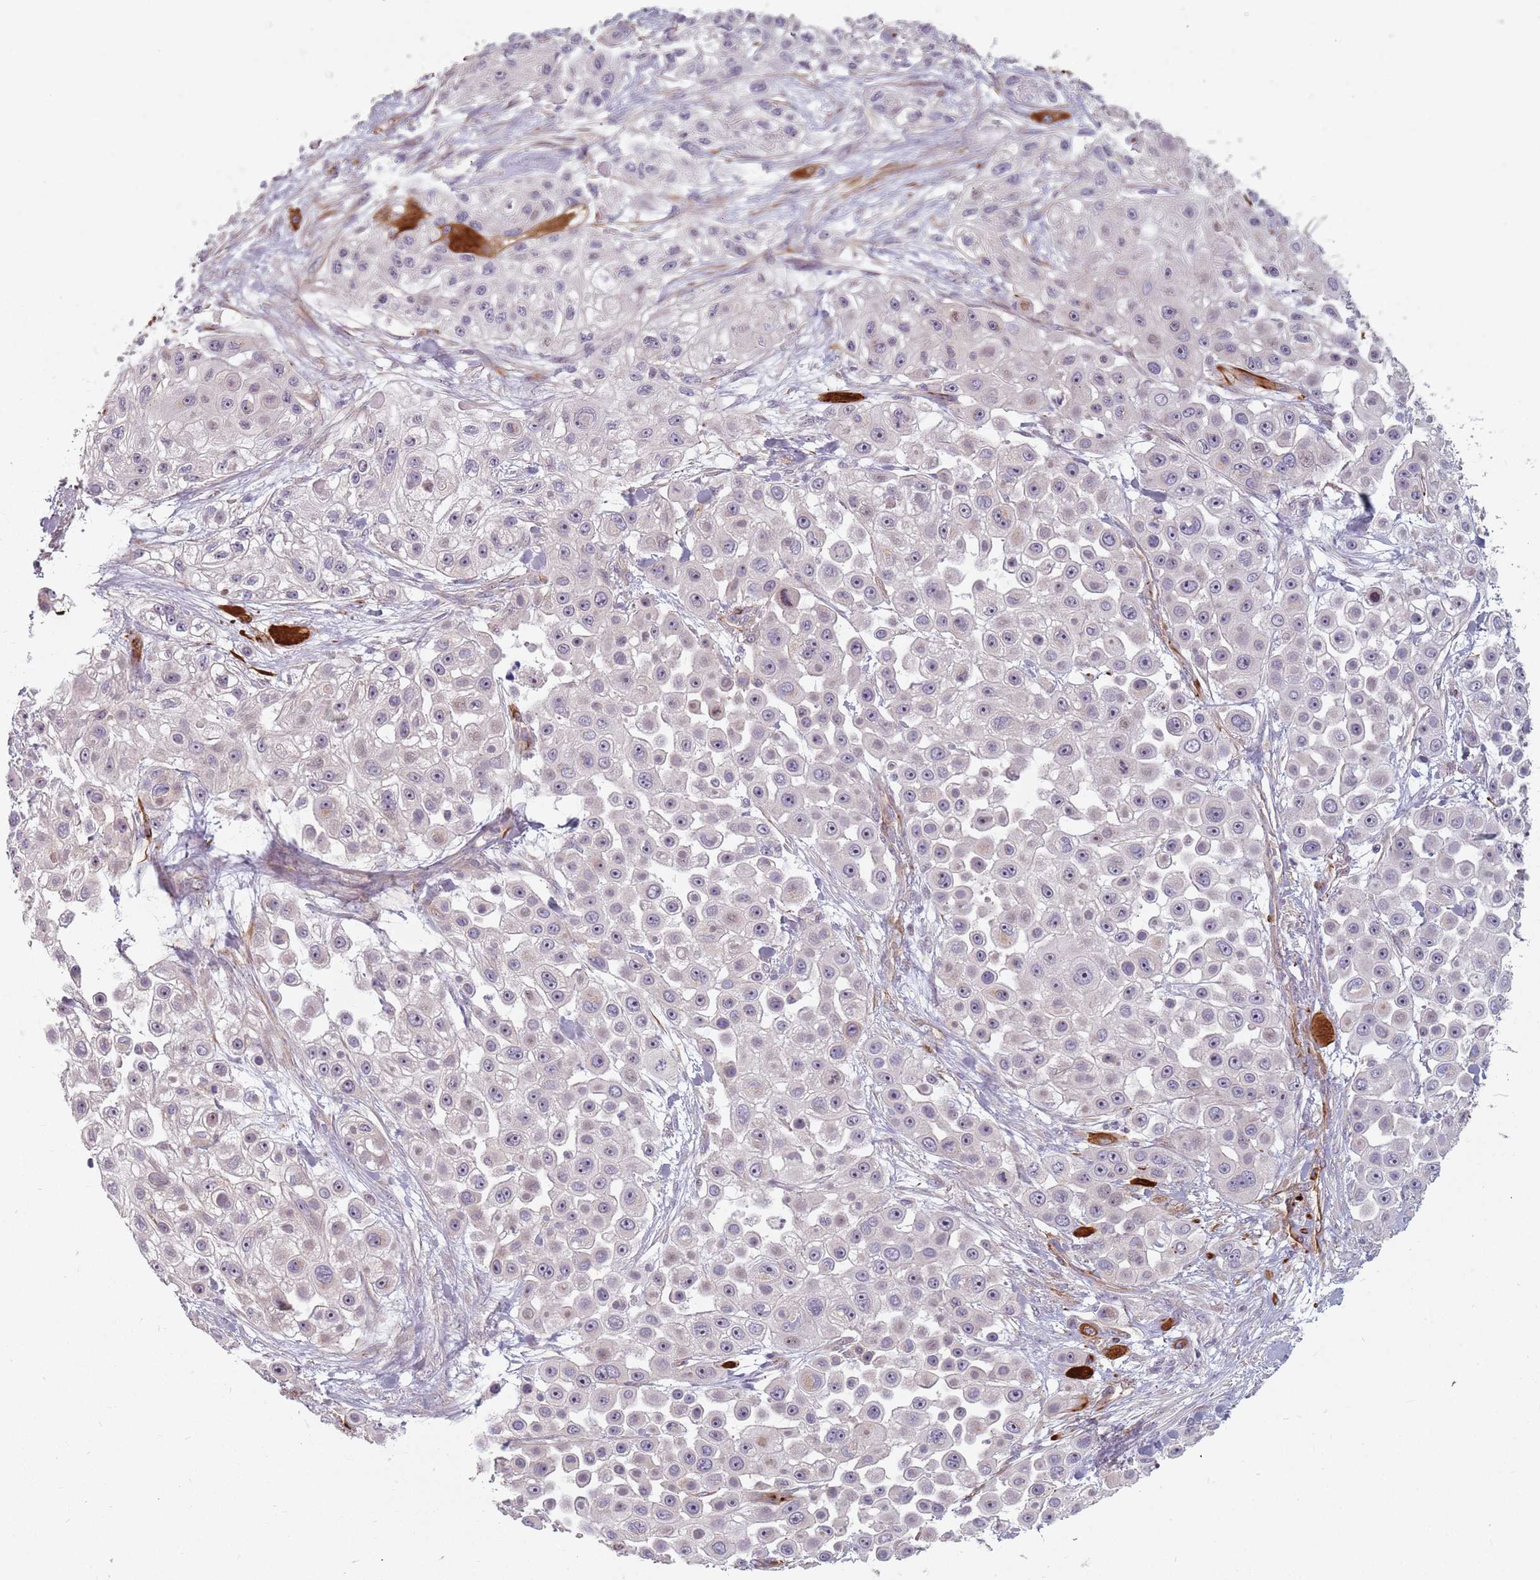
{"staining": {"intensity": "negative", "quantity": "none", "location": "none"}, "tissue": "skin cancer", "cell_type": "Tumor cells", "image_type": "cancer", "snomed": [{"axis": "morphology", "description": "Squamous cell carcinoma, NOS"}, {"axis": "topography", "description": "Skin"}], "caption": "High power microscopy micrograph of an immunohistochemistry (IHC) image of squamous cell carcinoma (skin), revealing no significant expression in tumor cells.", "gene": "GAS2L3", "patient": {"sex": "male", "age": 67}}